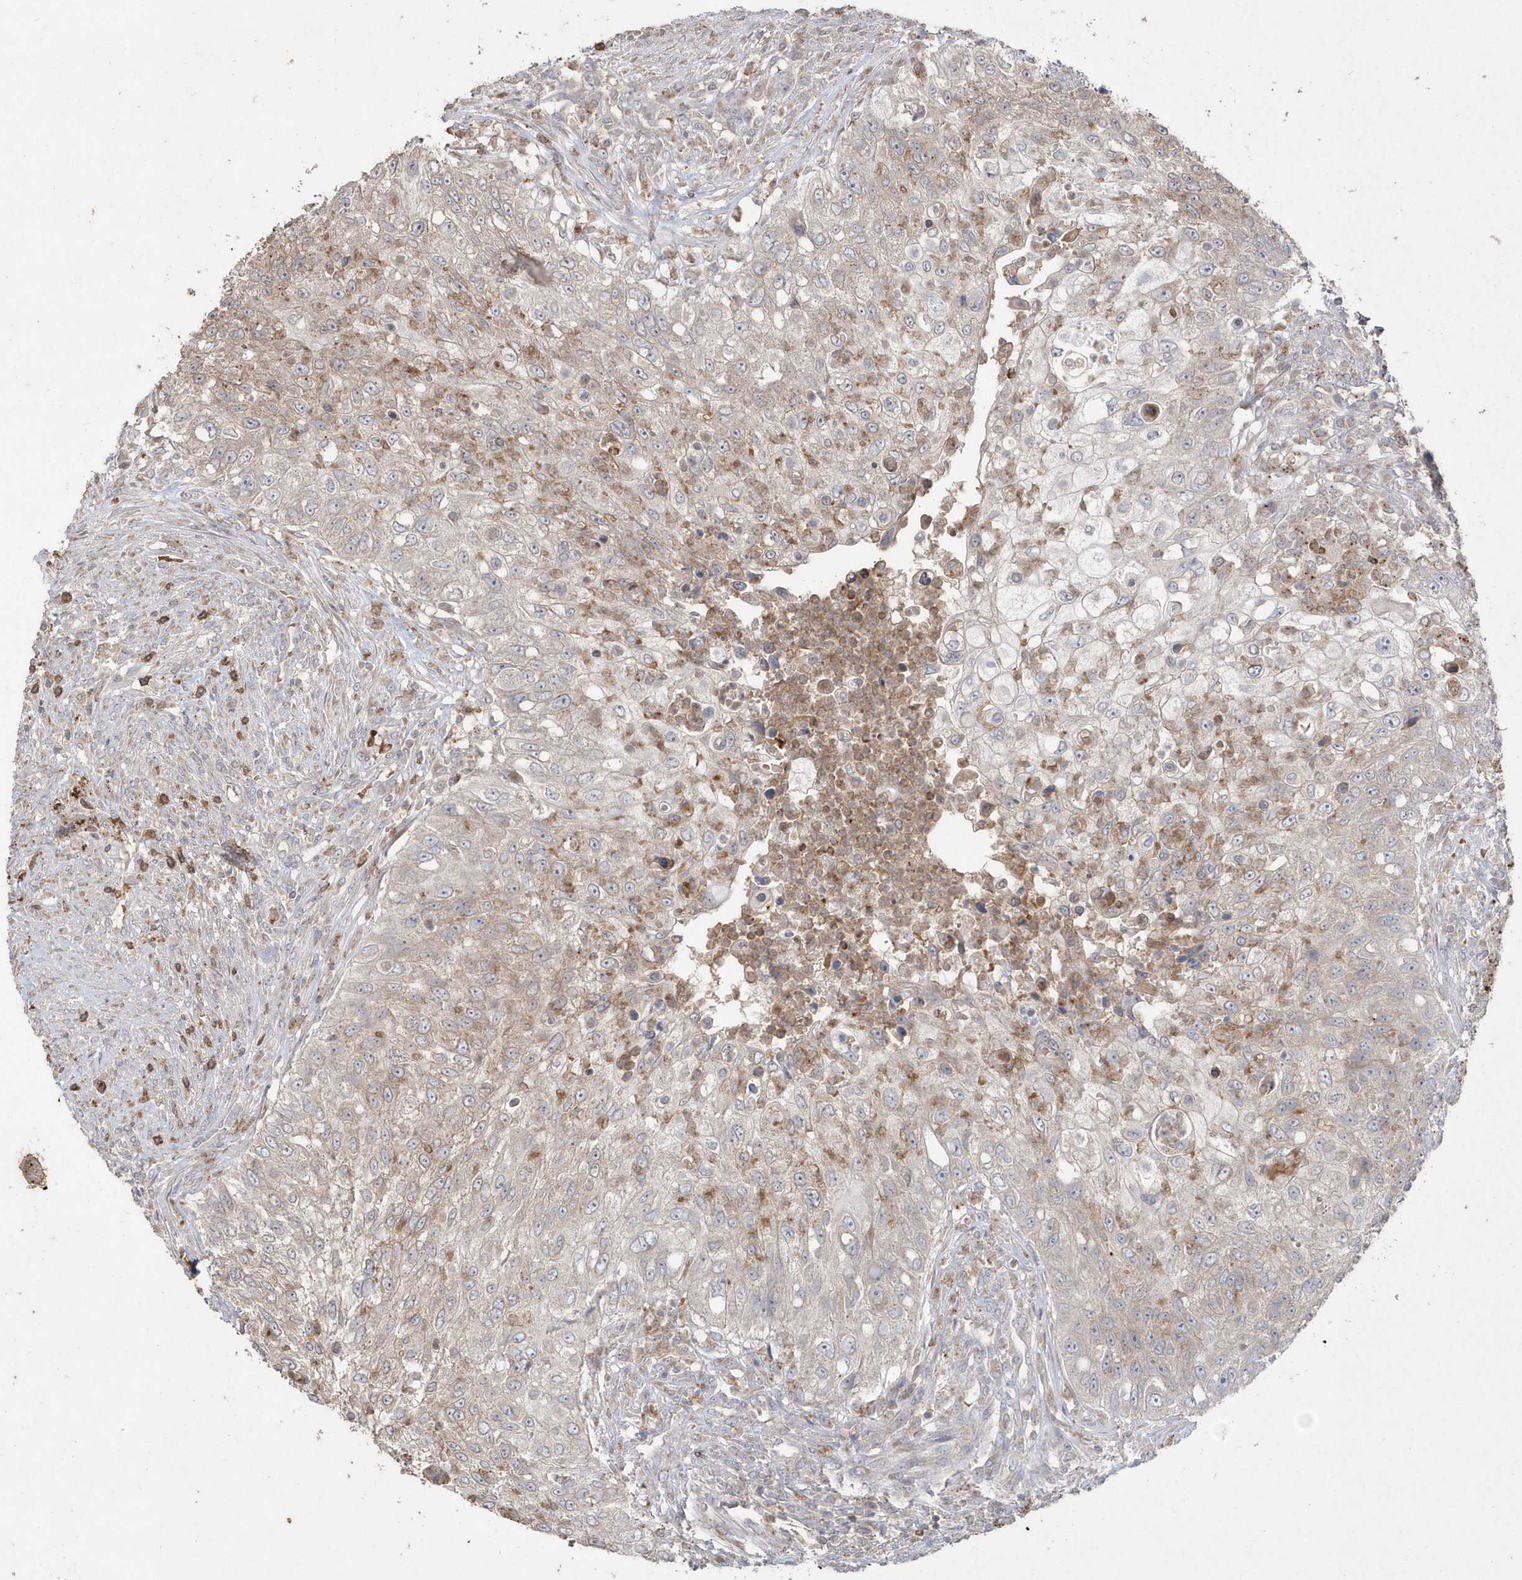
{"staining": {"intensity": "weak", "quantity": "25%-75%", "location": "cytoplasmic/membranous"}, "tissue": "urothelial cancer", "cell_type": "Tumor cells", "image_type": "cancer", "snomed": [{"axis": "morphology", "description": "Urothelial carcinoma, High grade"}, {"axis": "topography", "description": "Urinary bladder"}], "caption": "DAB (3,3'-diaminobenzidine) immunohistochemical staining of human urothelial cancer reveals weak cytoplasmic/membranous protein staining in approximately 25%-75% of tumor cells.", "gene": "GEMIN6", "patient": {"sex": "female", "age": 60}}